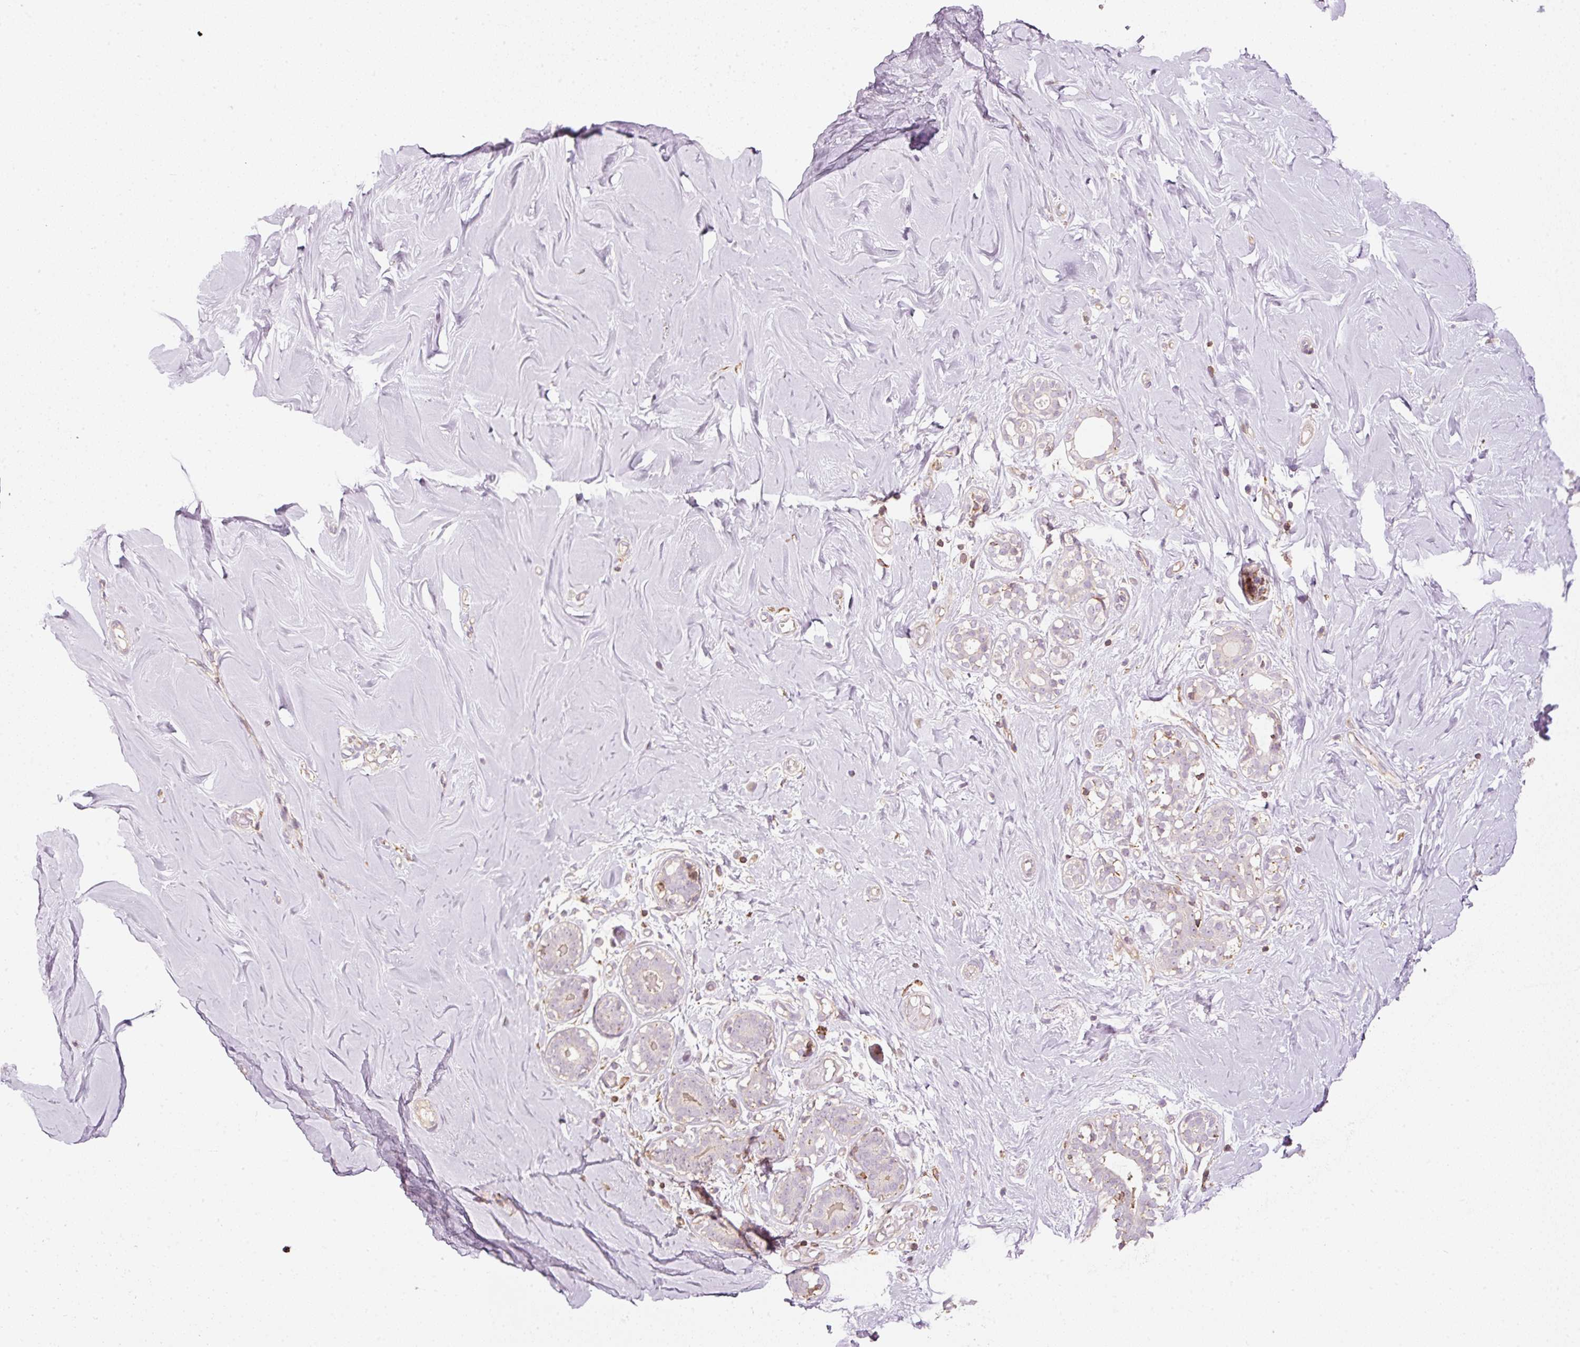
{"staining": {"intensity": "negative", "quantity": "none", "location": "none"}, "tissue": "breast", "cell_type": "Adipocytes", "image_type": "normal", "snomed": [{"axis": "morphology", "description": "Normal tissue, NOS"}, {"axis": "topography", "description": "Breast"}], "caption": "Adipocytes are negative for protein expression in normal human breast. (DAB immunohistochemistry (IHC) visualized using brightfield microscopy, high magnification).", "gene": "SIPA1", "patient": {"sex": "female", "age": 27}}